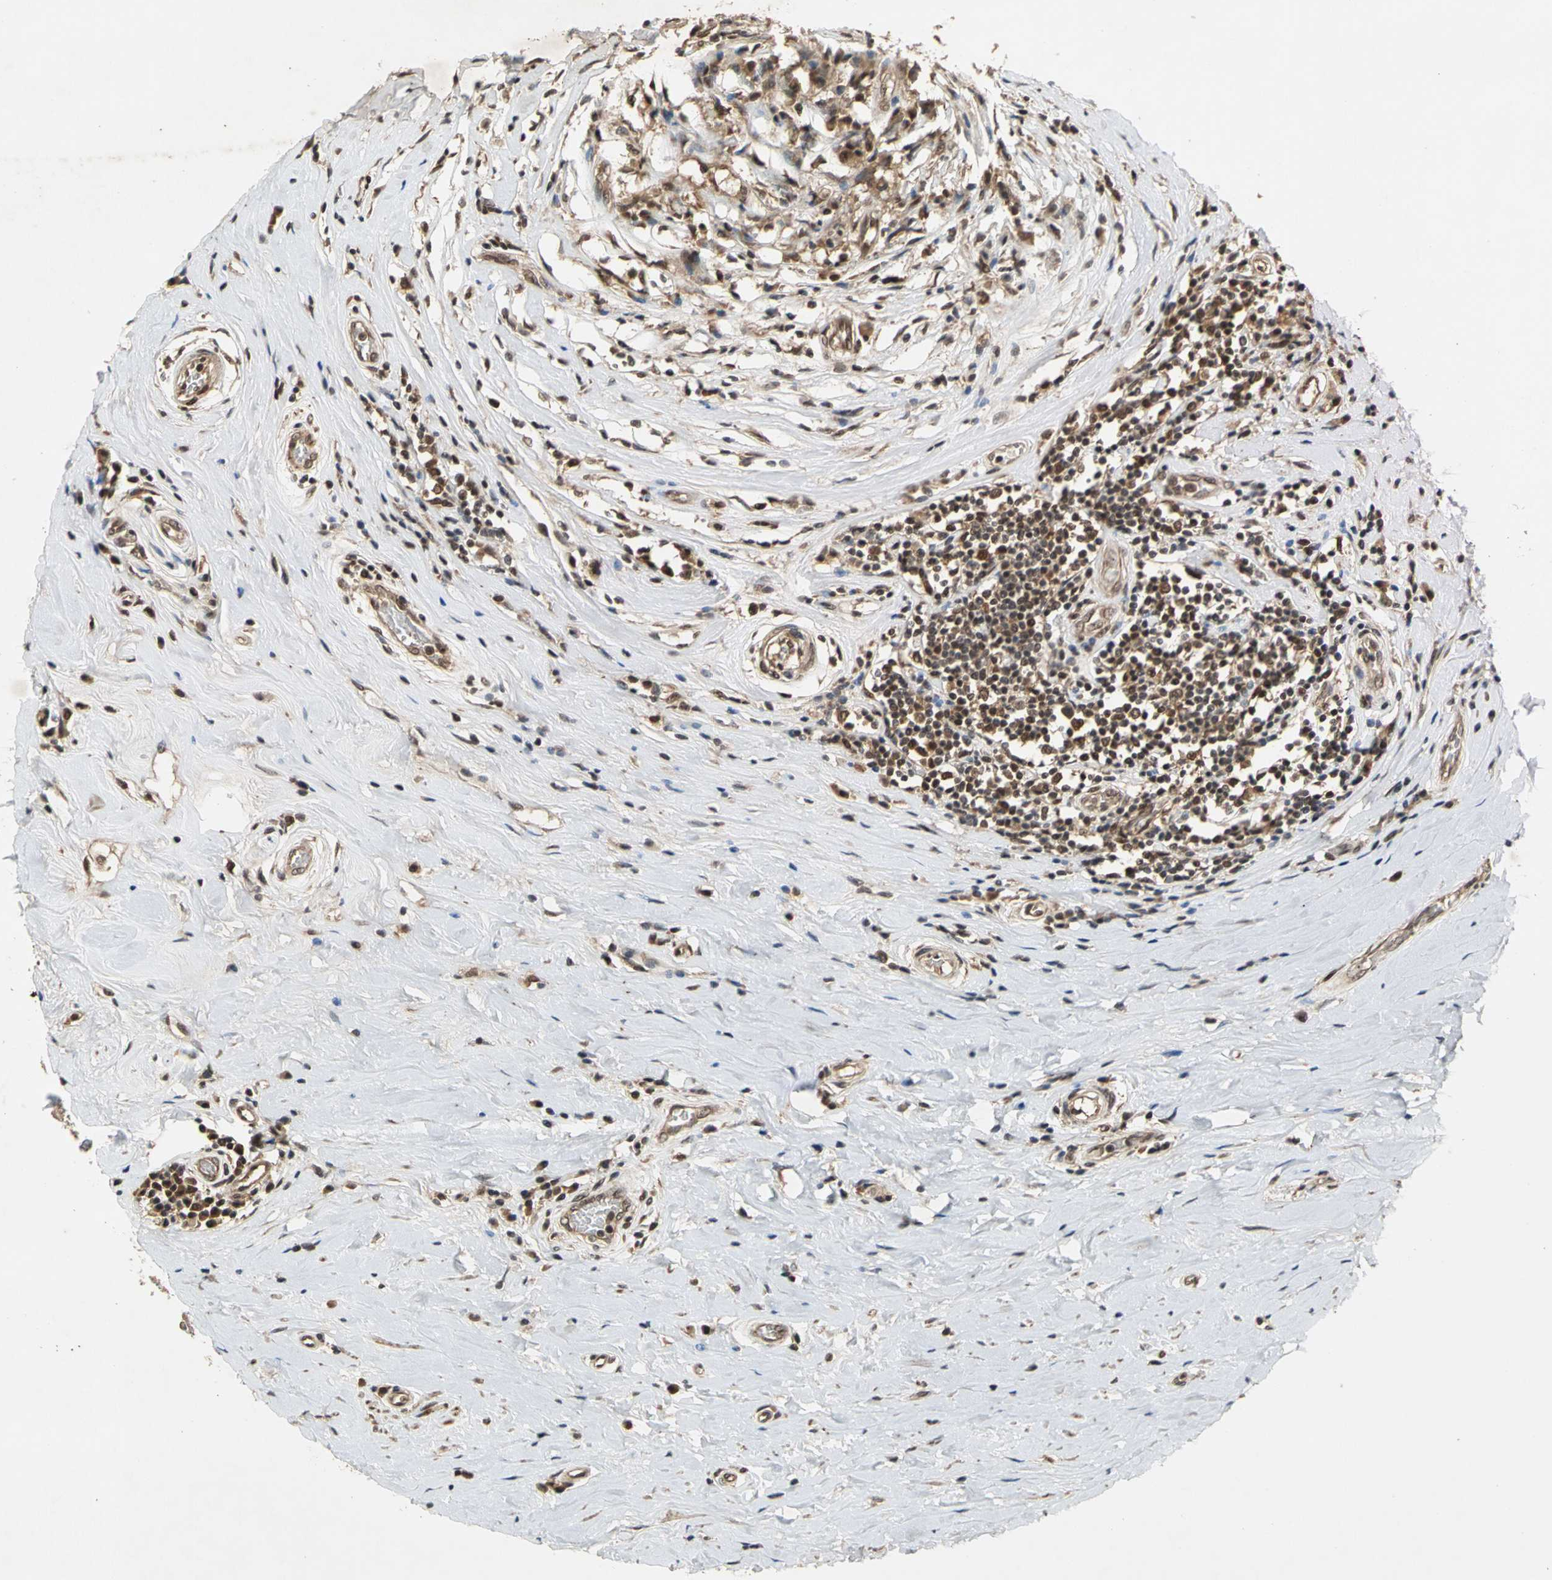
{"staining": {"intensity": "moderate", "quantity": ">75%", "location": "cytoplasmic/membranous"}, "tissue": "breast cancer", "cell_type": "Tumor cells", "image_type": "cancer", "snomed": [{"axis": "morphology", "description": "Duct carcinoma"}, {"axis": "topography", "description": "Breast"}], "caption": "The immunohistochemical stain labels moderate cytoplasmic/membranous positivity in tumor cells of breast intraductal carcinoma tissue.", "gene": "NOTCH3", "patient": {"sex": "female", "age": 27}}